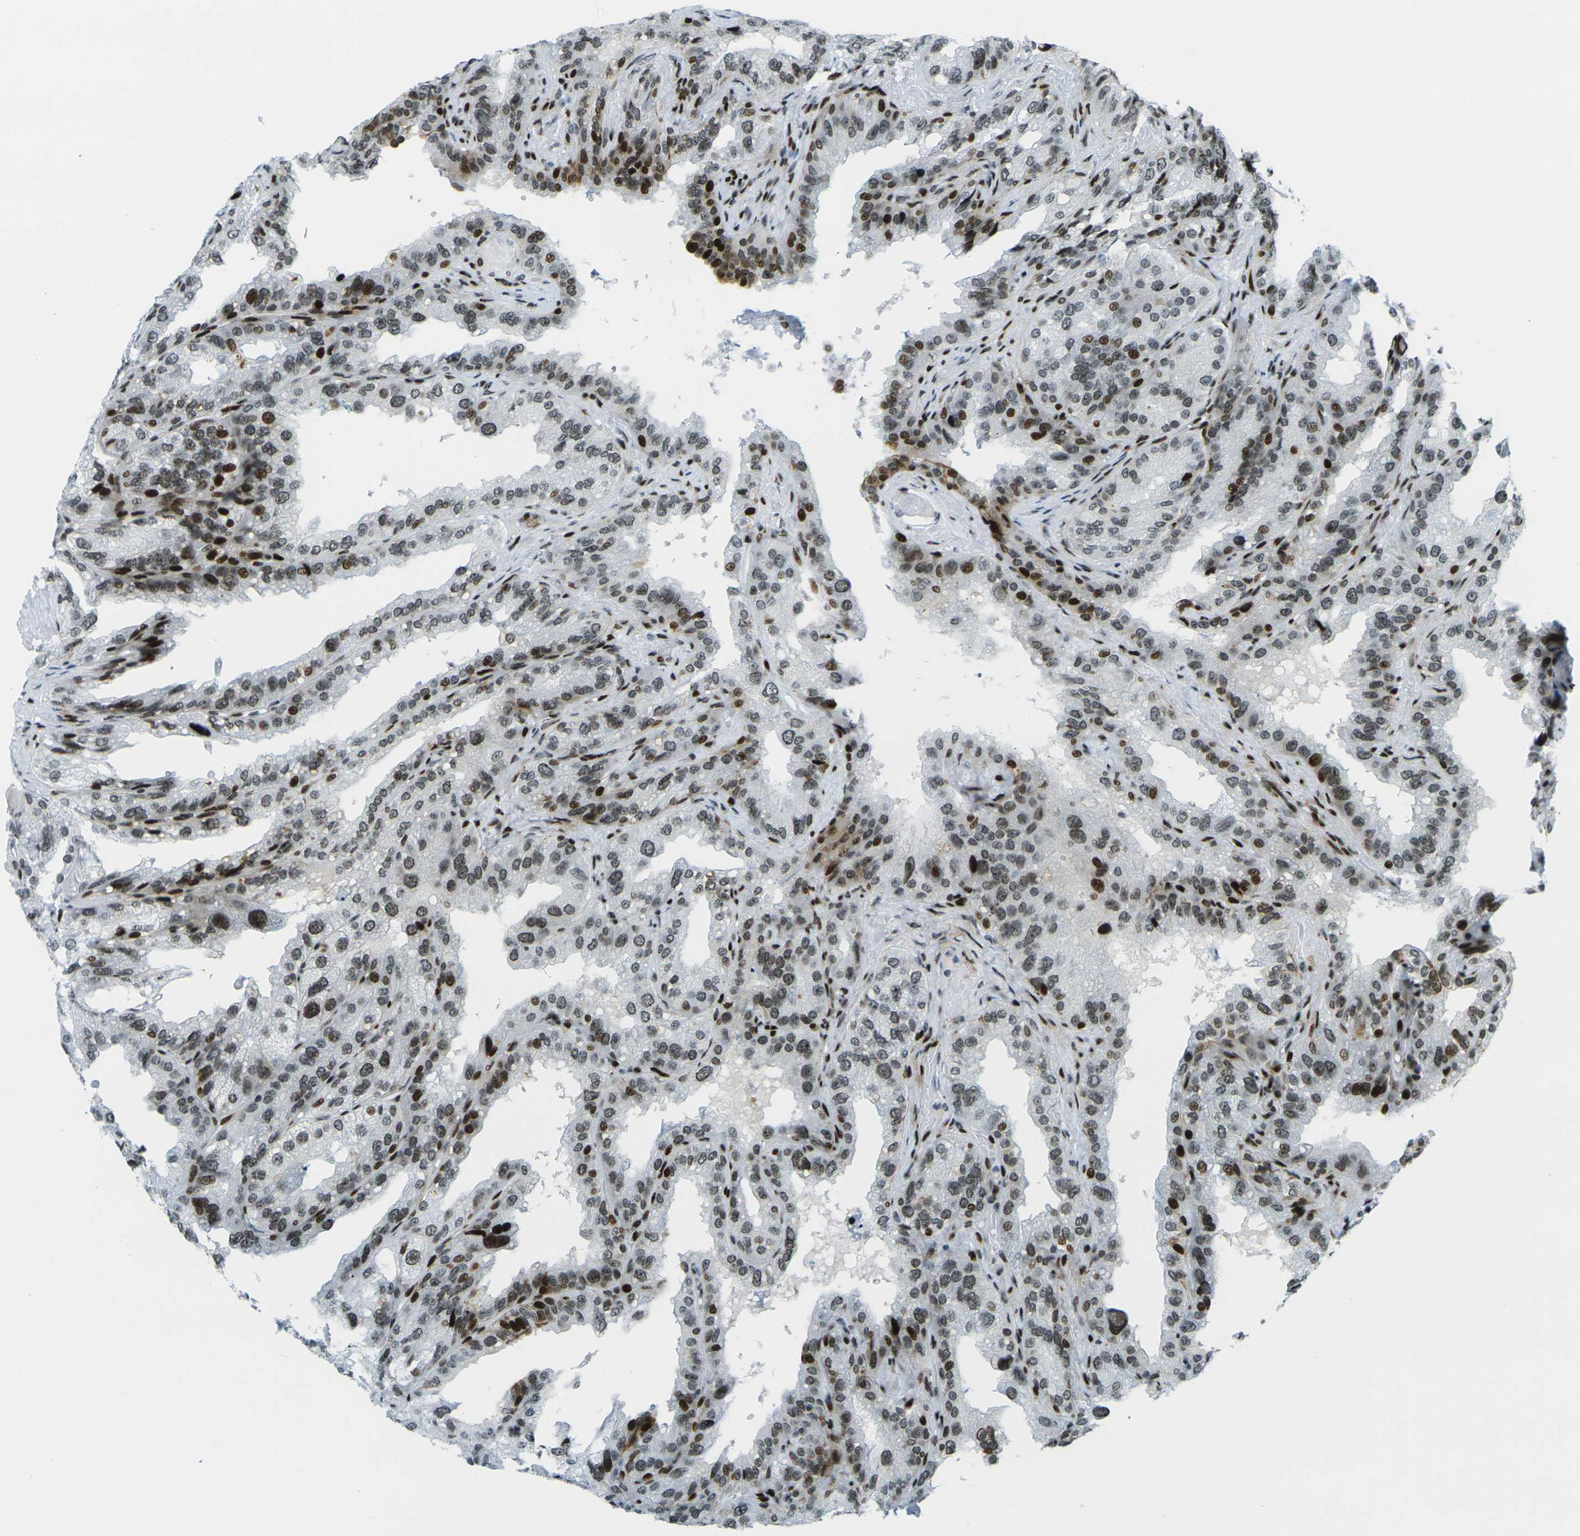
{"staining": {"intensity": "moderate", "quantity": ">75%", "location": "nuclear"}, "tissue": "seminal vesicle", "cell_type": "Glandular cells", "image_type": "normal", "snomed": [{"axis": "morphology", "description": "Normal tissue, NOS"}, {"axis": "topography", "description": "Seminal veicle"}], "caption": "Immunohistochemical staining of benign human seminal vesicle shows medium levels of moderate nuclear expression in about >75% of glandular cells.", "gene": "H3", "patient": {"sex": "male", "age": 68}}